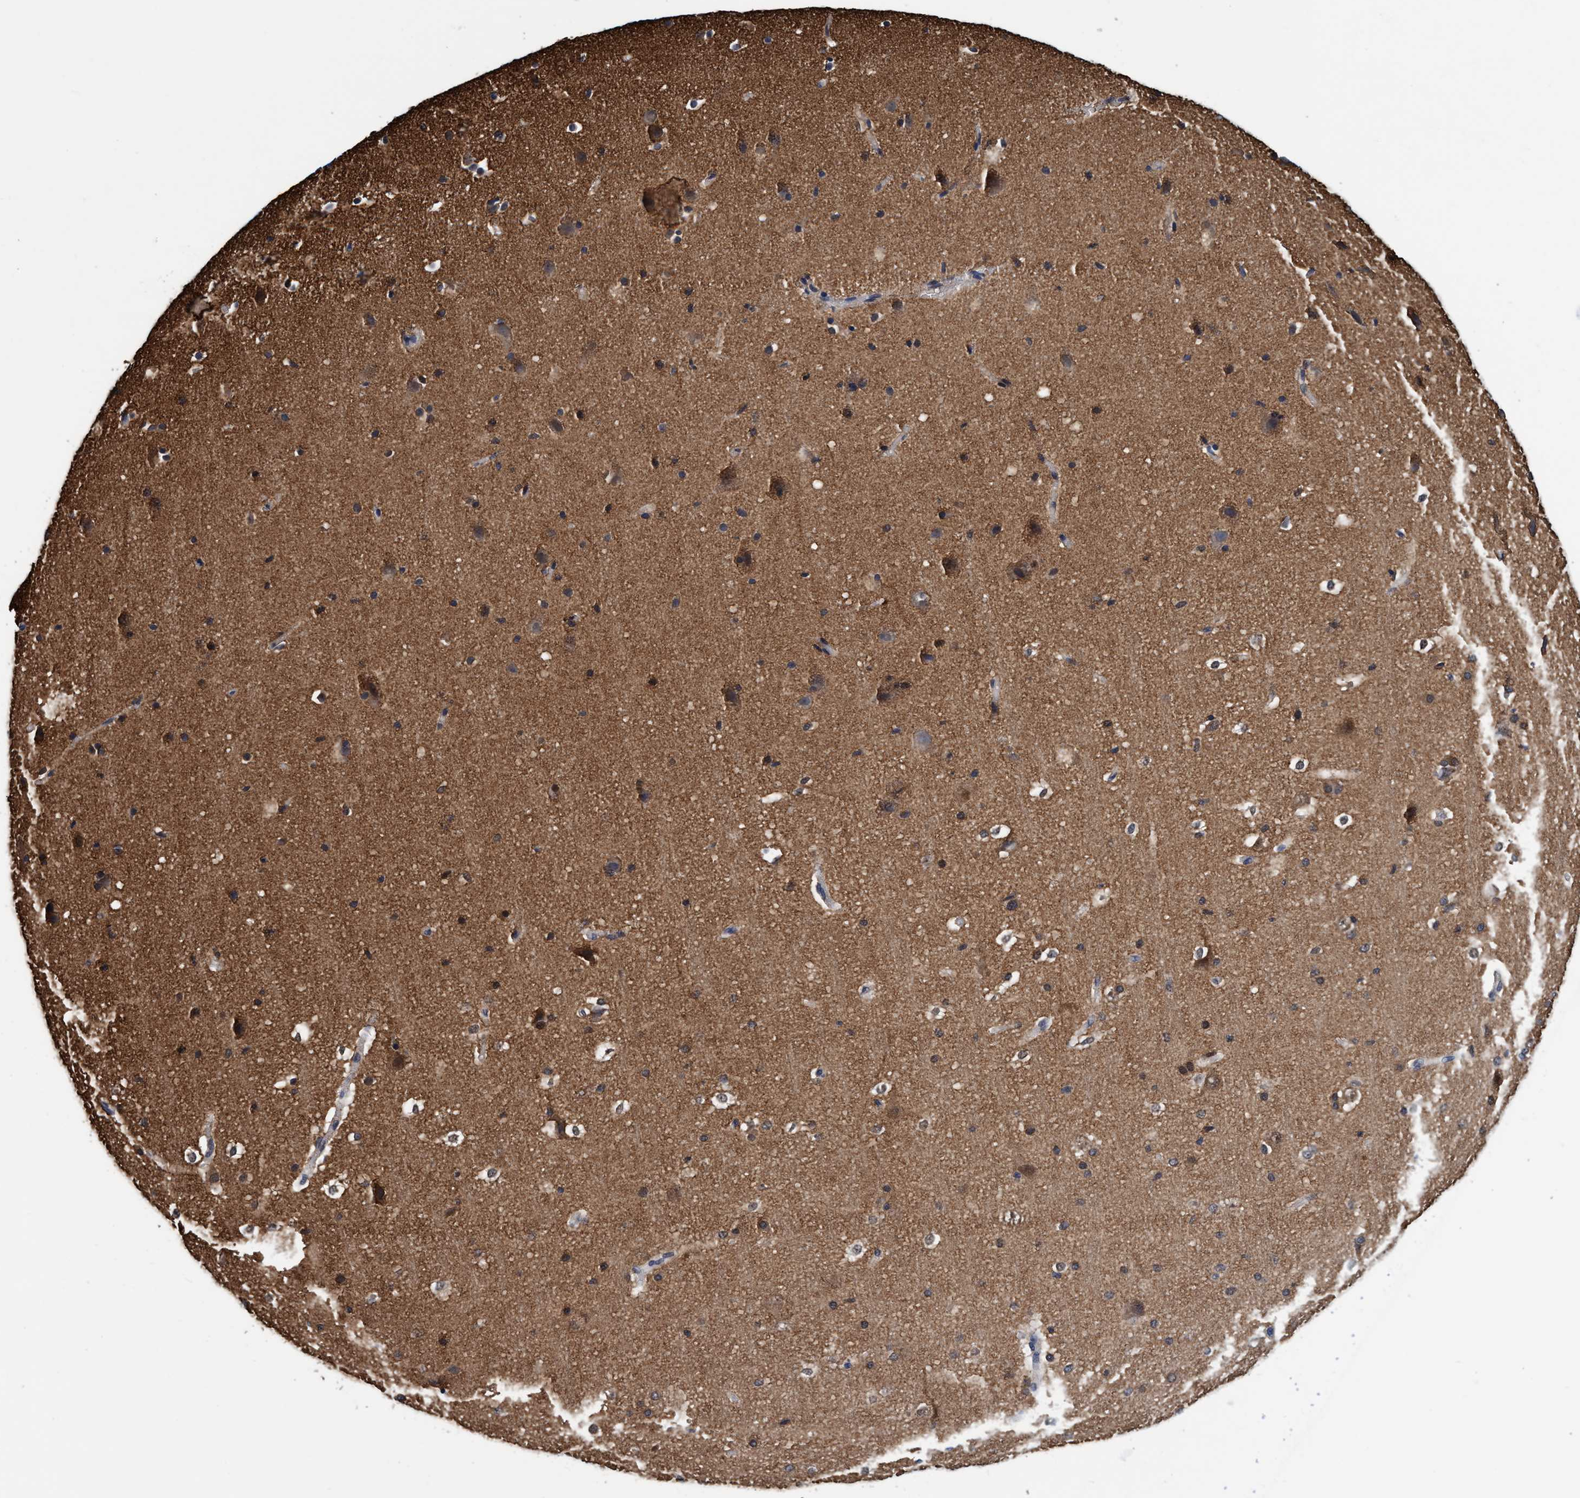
{"staining": {"intensity": "negative", "quantity": "none", "location": "none"}, "tissue": "cerebral cortex", "cell_type": "Endothelial cells", "image_type": "normal", "snomed": [{"axis": "morphology", "description": "Normal tissue, NOS"}, {"axis": "morphology", "description": "Developmental malformation"}, {"axis": "topography", "description": "Cerebral cortex"}], "caption": "High magnification brightfield microscopy of unremarkable cerebral cortex stained with DAB (3,3'-diaminobenzidine) (brown) and counterstained with hematoxylin (blue): endothelial cells show no significant staining.", "gene": "PSMD12", "patient": {"sex": "female", "age": 30}}